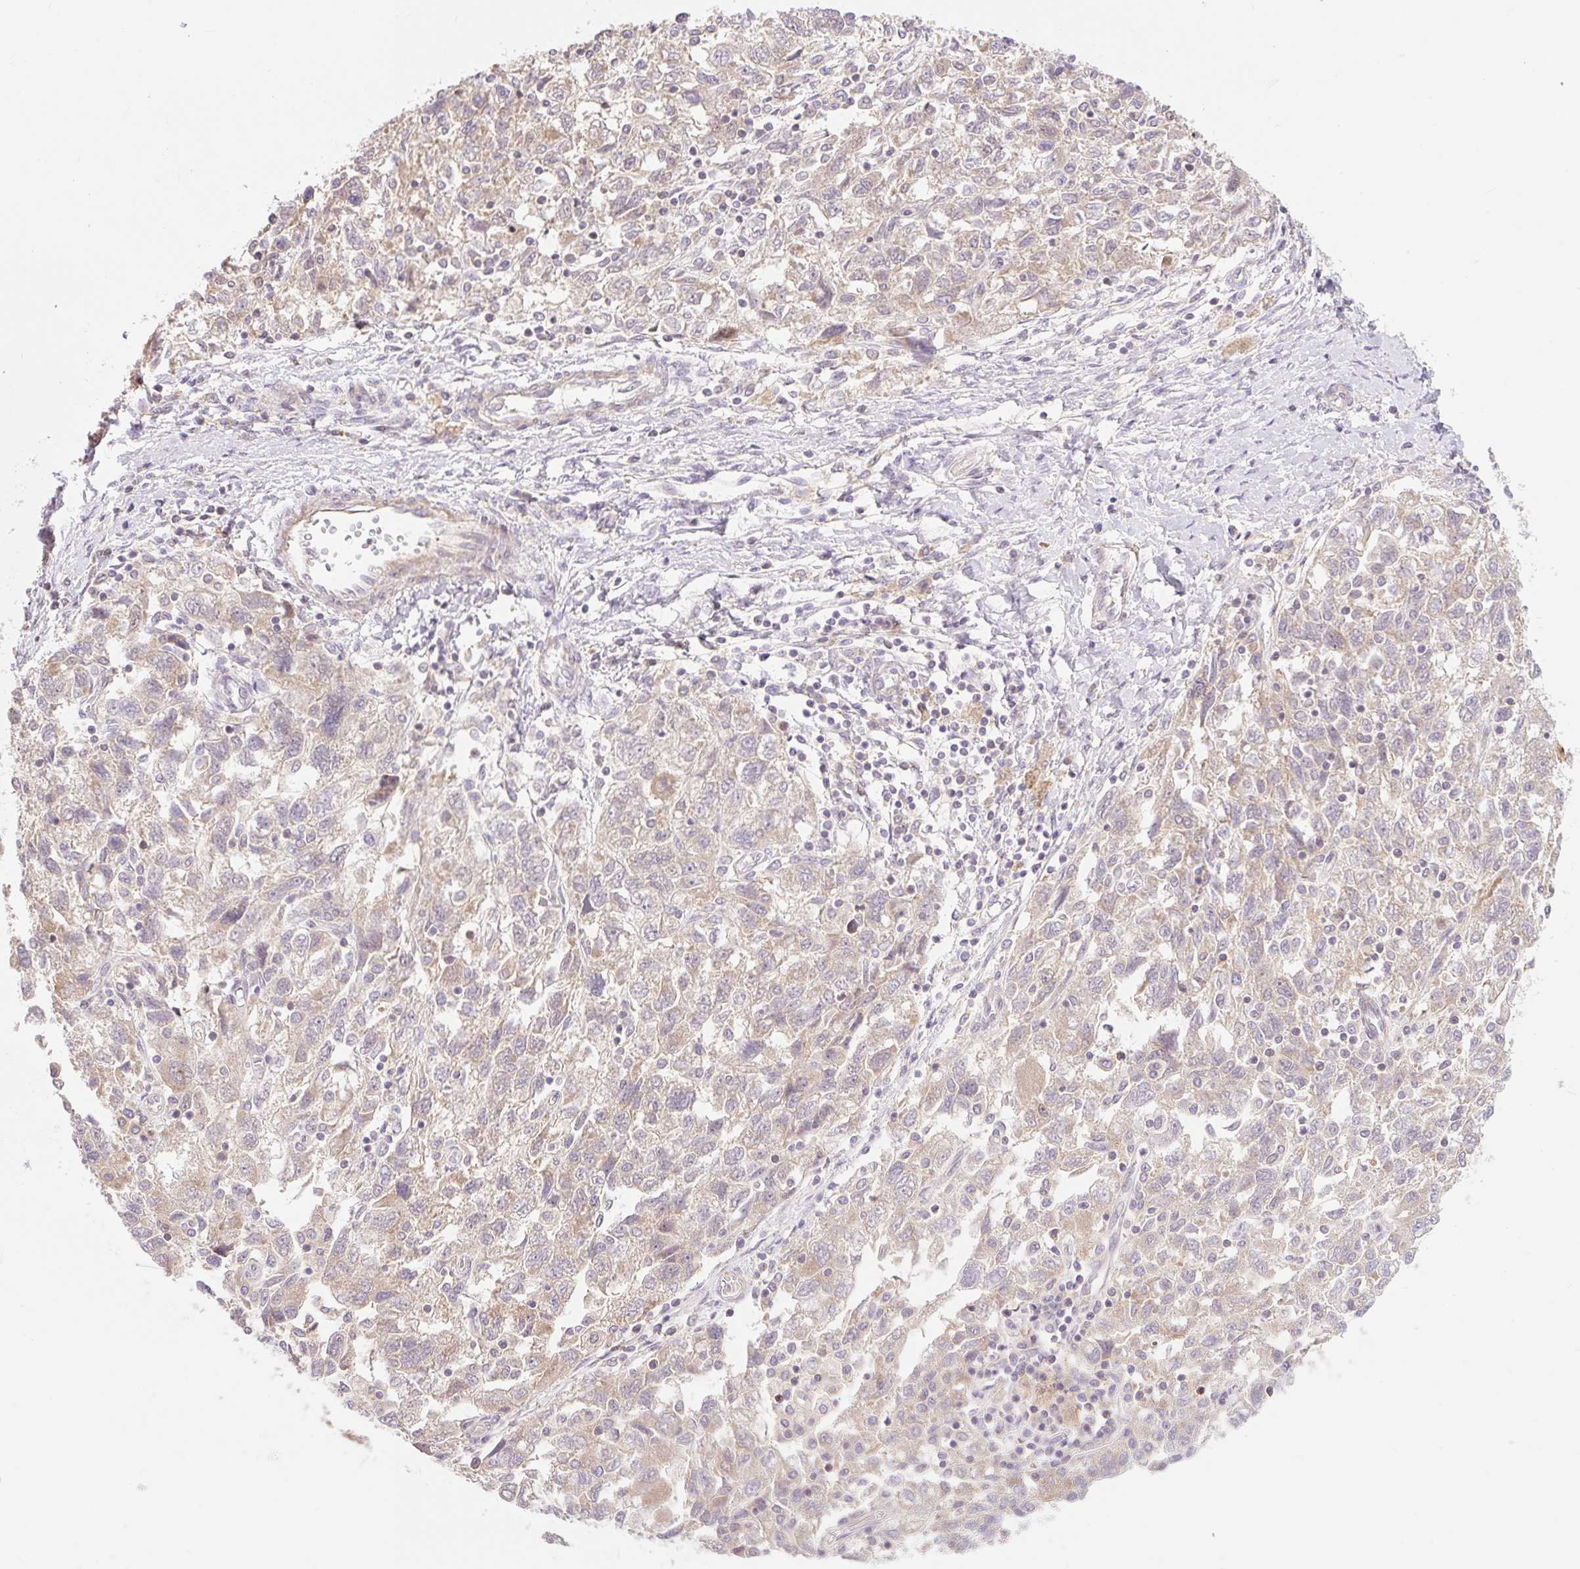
{"staining": {"intensity": "weak", "quantity": ">75%", "location": "cytoplasmic/membranous"}, "tissue": "ovarian cancer", "cell_type": "Tumor cells", "image_type": "cancer", "snomed": [{"axis": "morphology", "description": "Carcinoma, NOS"}, {"axis": "morphology", "description": "Cystadenocarcinoma, serous, NOS"}, {"axis": "topography", "description": "Ovary"}], "caption": "An immunohistochemistry (IHC) image of neoplastic tissue is shown. Protein staining in brown labels weak cytoplasmic/membranous positivity in carcinoma (ovarian) within tumor cells.", "gene": "EMC10", "patient": {"sex": "female", "age": 69}}